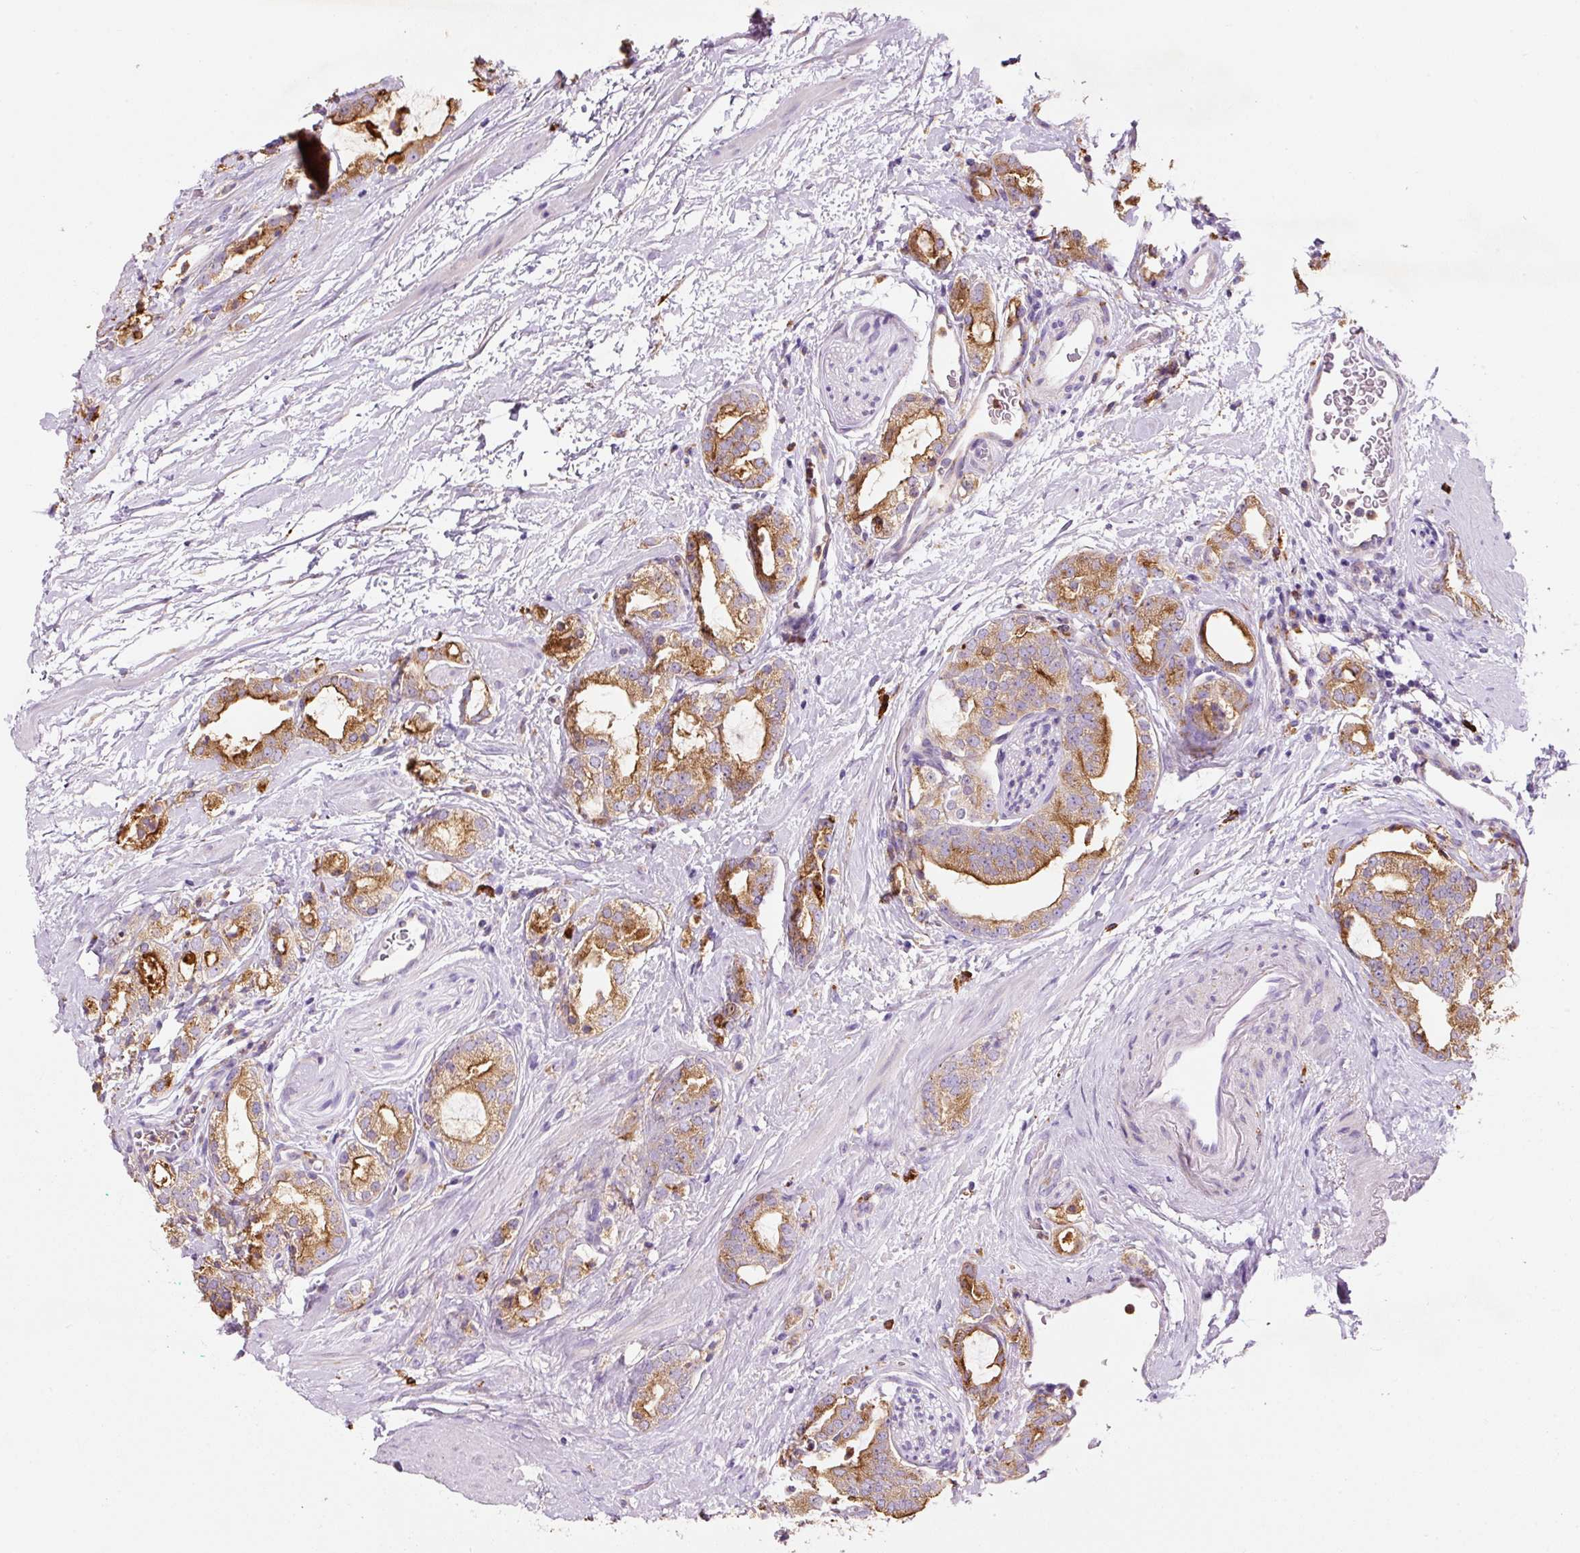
{"staining": {"intensity": "moderate", "quantity": ">75%", "location": "cytoplasmic/membranous"}, "tissue": "prostate cancer", "cell_type": "Tumor cells", "image_type": "cancer", "snomed": [{"axis": "morphology", "description": "Adenocarcinoma, High grade"}, {"axis": "topography", "description": "Prostate"}], "caption": "Prostate cancer stained with a brown dye demonstrates moderate cytoplasmic/membranous positive positivity in about >75% of tumor cells.", "gene": "TMC8", "patient": {"sex": "male", "age": 64}}